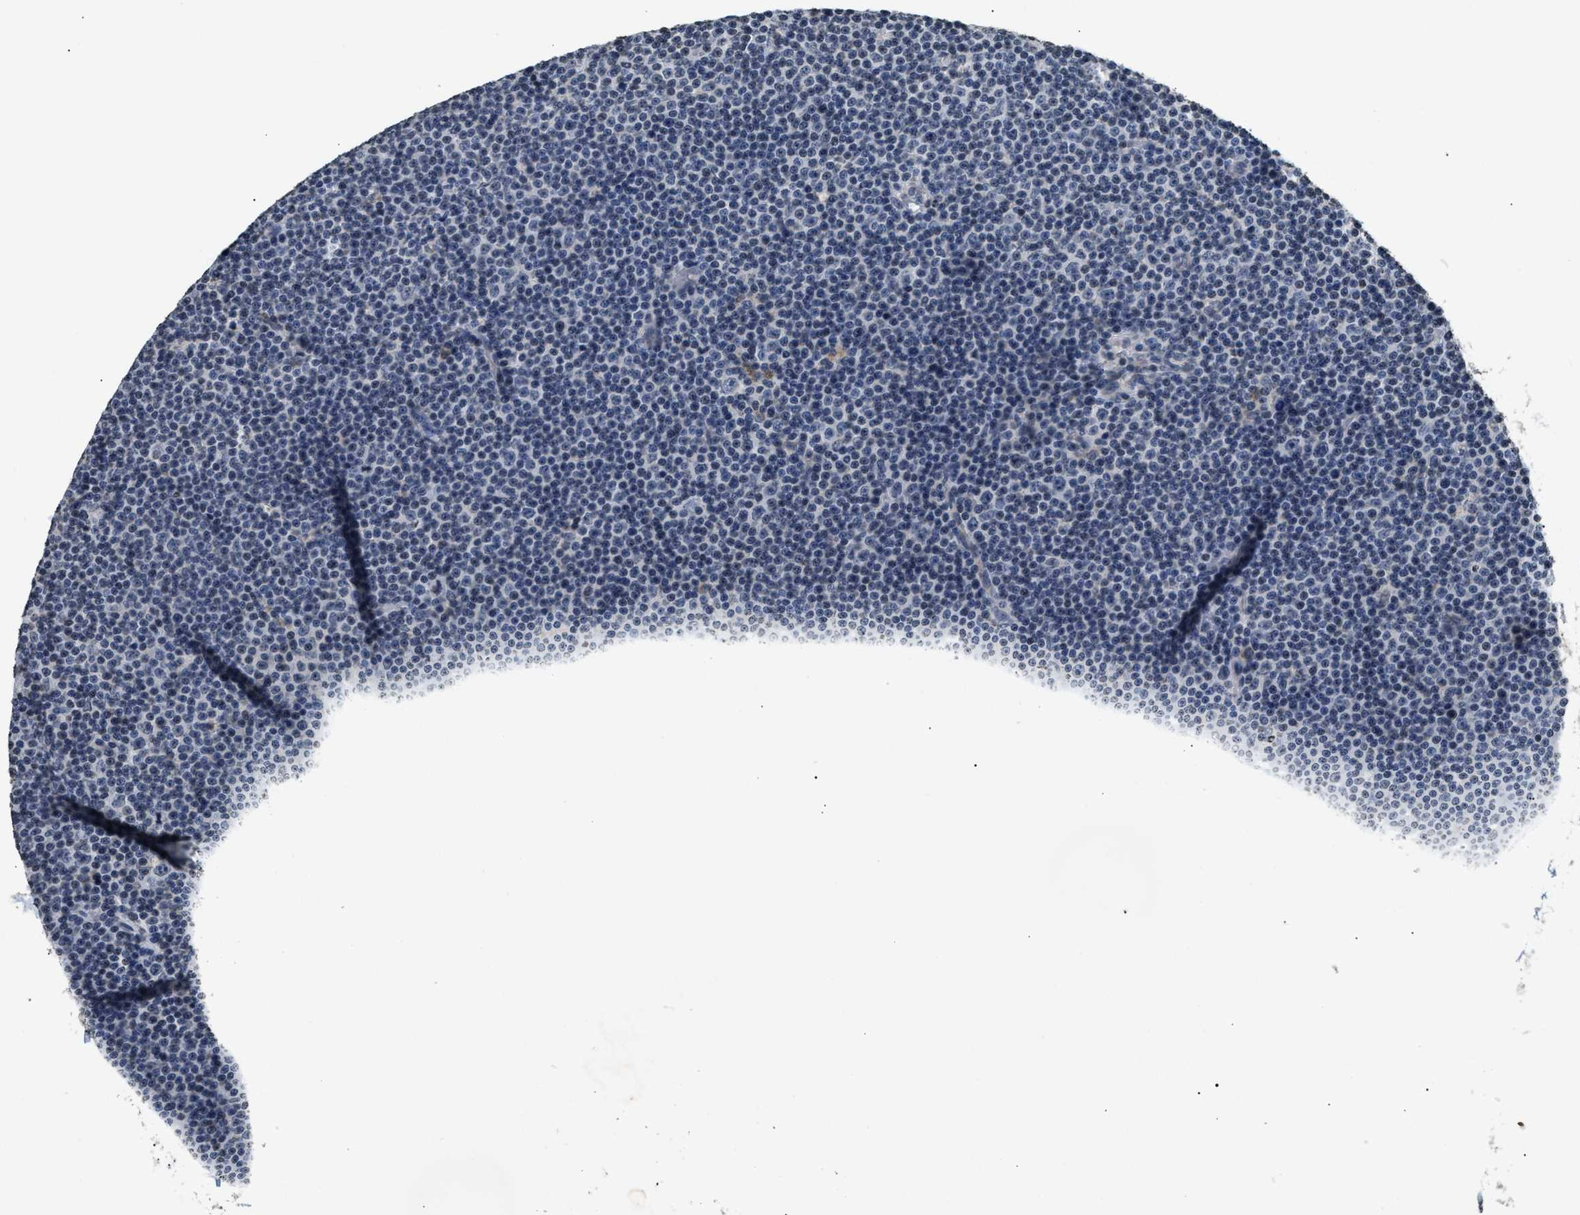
{"staining": {"intensity": "negative", "quantity": "none", "location": "none"}, "tissue": "lymphoma", "cell_type": "Tumor cells", "image_type": "cancer", "snomed": [{"axis": "morphology", "description": "Malignant lymphoma, non-Hodgkin's type, Low grade"}, {"axis": "topography", "description": "Lymph node"}], "caption": "An image of lymphoma stained for a protein shows no brown staining in tumor cells. (Stains: DAB (3,3'-diaminobenzidine) immunohistochemistry (IHC) with hematoxylin counter stain, Microscopy: brightfield microscopy at high magnification).", "gene": "DNASE1L3", "patient": {"sex": "female", "age": 67}}